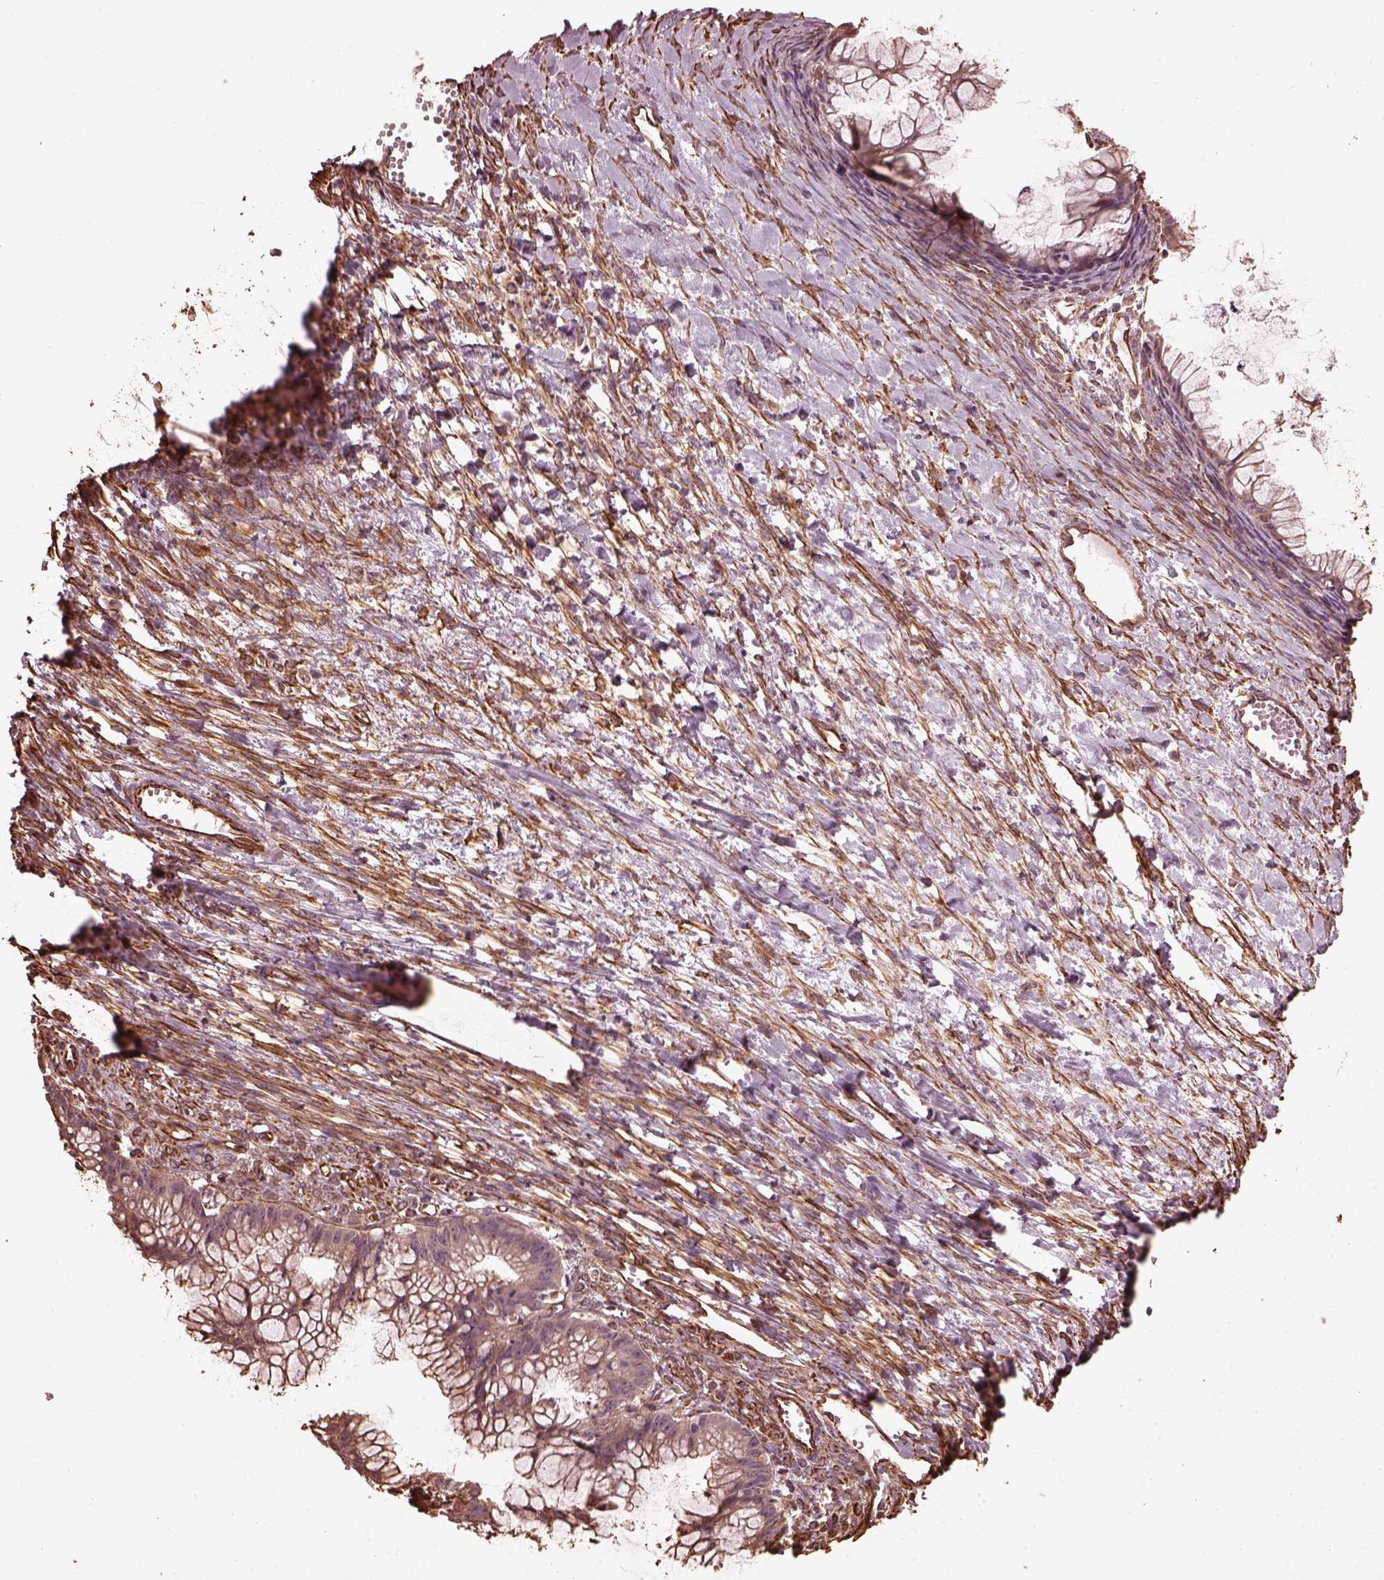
{"staining": {"intensity": "weak", "quantity": "25%-75%", "location": "cytoplasmic/membranous"}, "tissue": "ovarian cancer", "cell_type": "Tumor cells", "image_type": "cancer", "snomed": [{"axis": "morphology", "description": "Cystadenocarcinoma, mucinous, NOS"}, {"axis": "topography", "description": "Ovary"}], "caption": "DAB (3,3'-diaminobenzidine) immunohistochemical staining of ovarian cancer (mucinous cystadenocarcinoma) displays weak cytoplasmic/membranous protein staining in about 25%-75% of tumor cells.", "gene": "GTPBP1", "patient": {"sex": "female", "age": 41}}